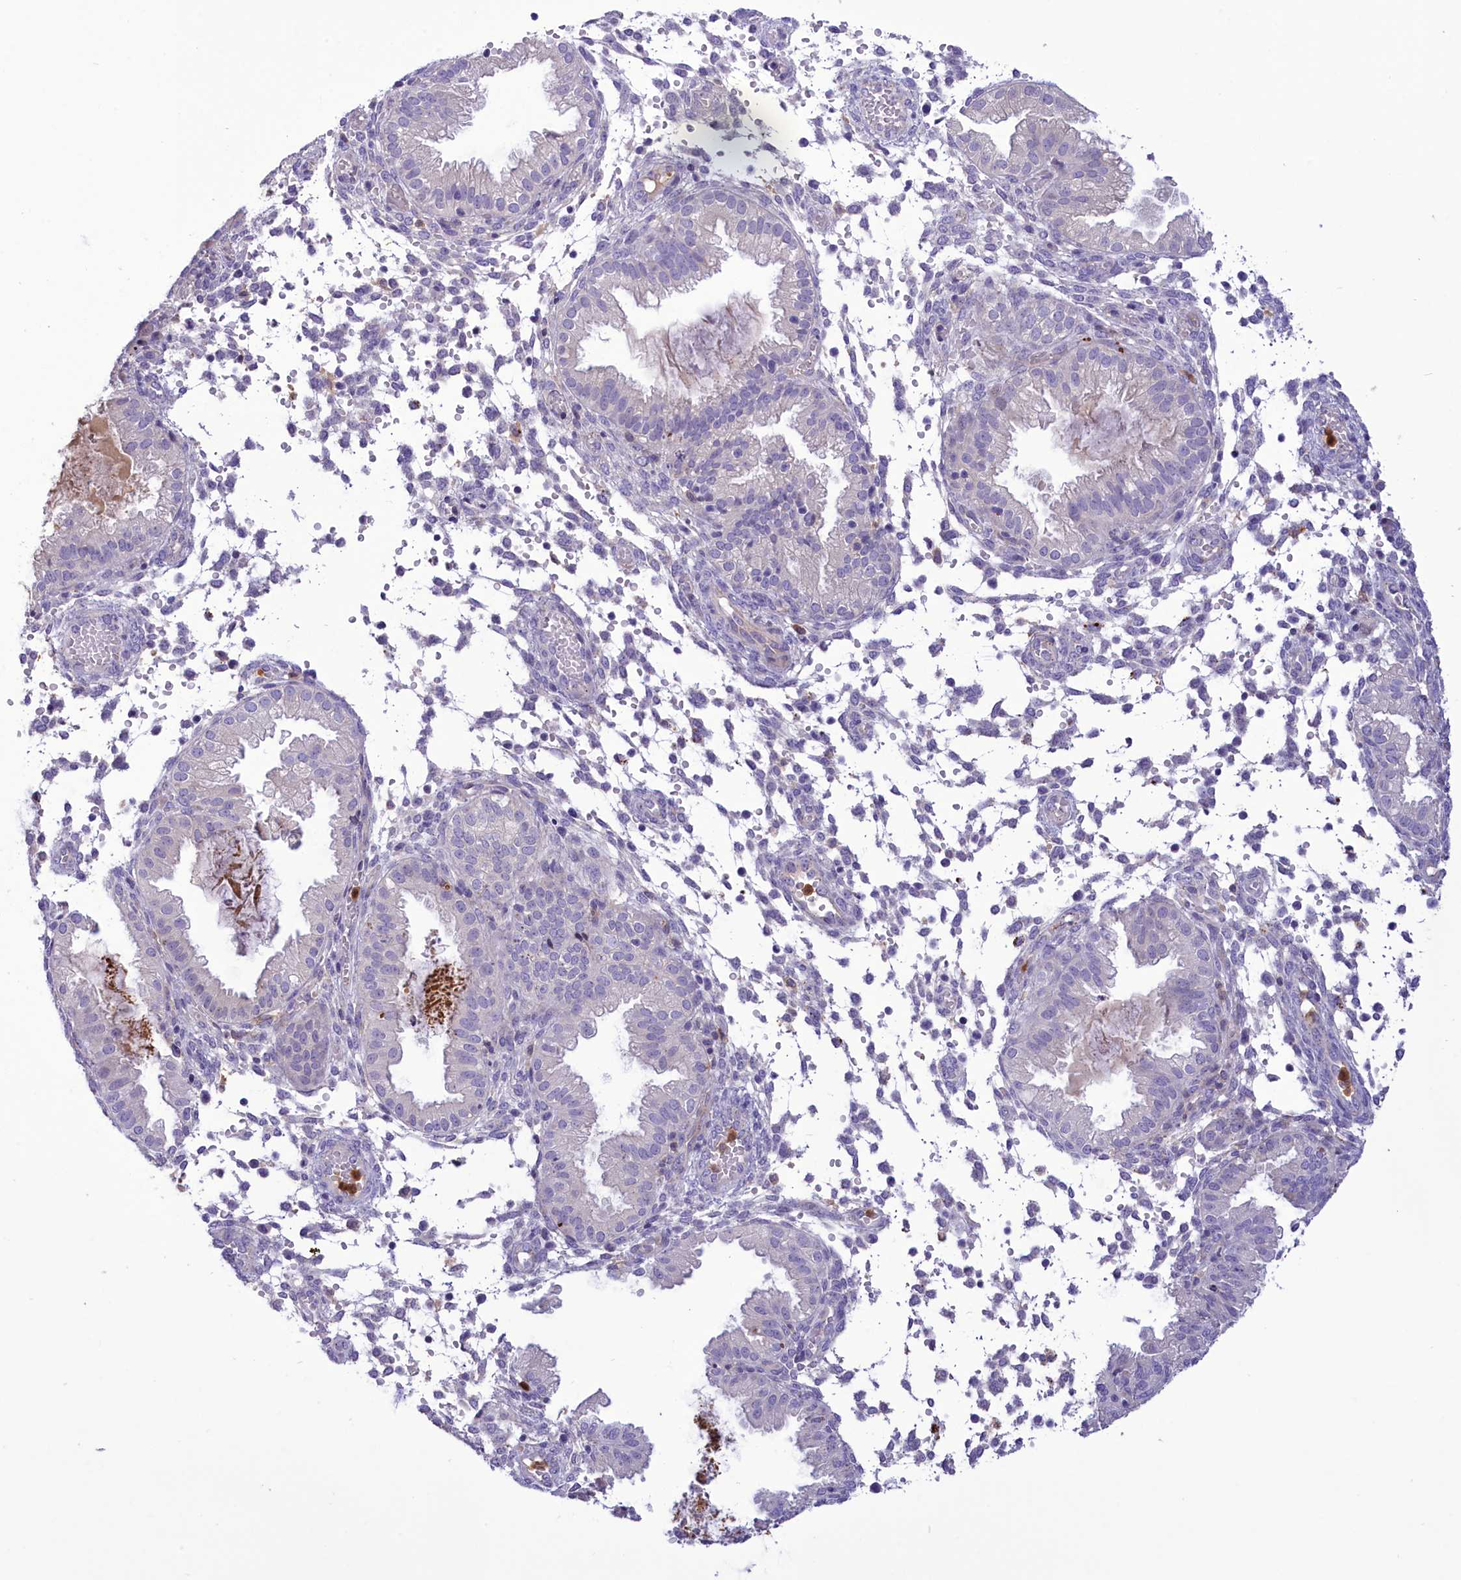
{"staining": {"intensity": "negative", "quantity": "none", "location": "none"}, "tissue": "endometrium", "cell_type": "Cells in endometrial stroma", "image_type": "normal", "snomed": [{"axis": "morphology", "description": "Normal tissue, NOS"}, {"axis": "topography", "description": "Endometrium"}], "caption": "IHC photomicrograph of normal human endometrium stained for a protein (brown), which shows no positivity in cells in endometrial stroma. (Brightfield microscopy of DAB immunohistochemistry (IHC) at high magnification).", "gene": "FAM149B1", "patient": {"sex": "female", "age": 33}}